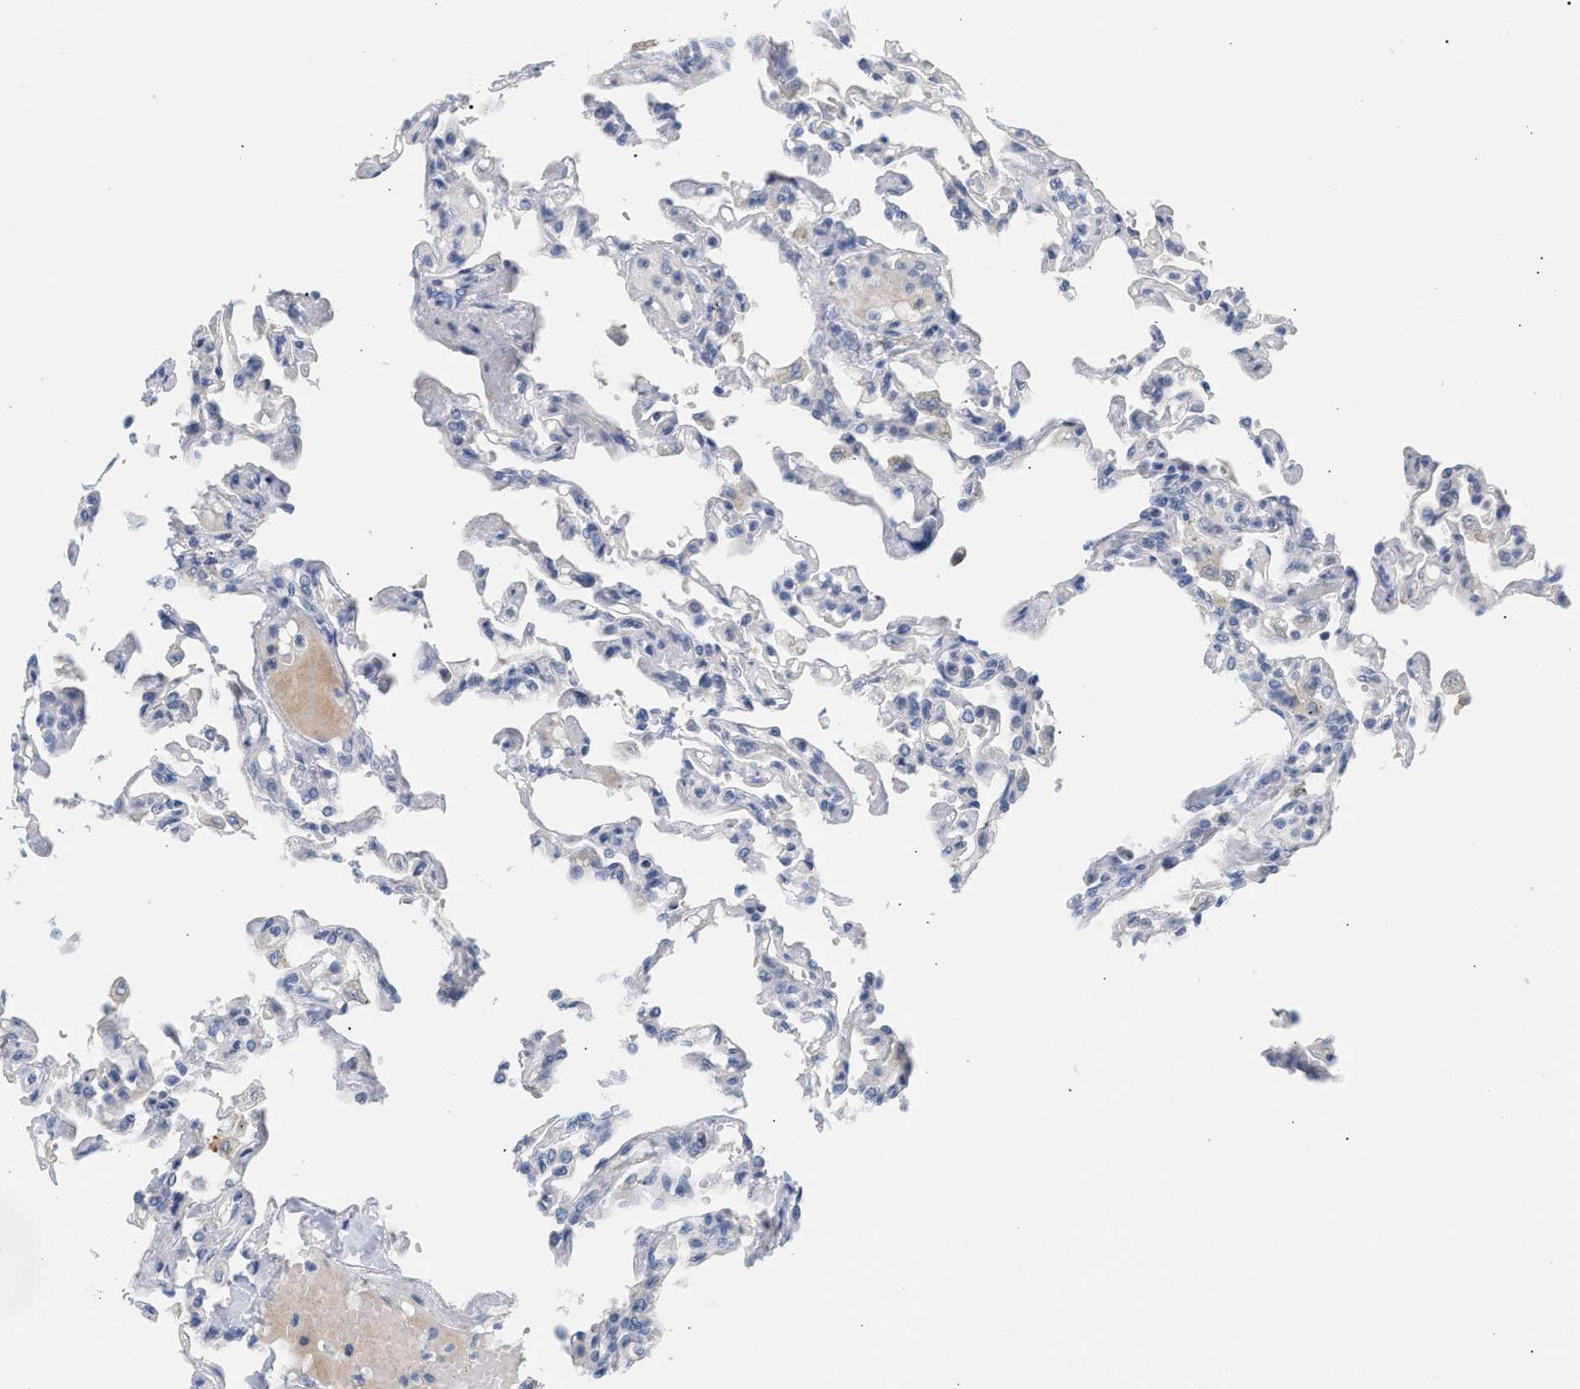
{"staining": {"intensity": "negative", "quantity": "none", "location": "none"}, "tissue": "lung", "cell_type": "Alveolar cells", "image_type": "normal", "snomed": [{"axis": "morphology", "description": "Normal tissue, NOS"}, {"axis": "topography", "description": "Lung"}], "caption": "This is an IHC micrograph of normal lung. There is no positivity in alveolar cells.", "gene": "LRCH1", "patient": {"sex": "male", "age": 21}}